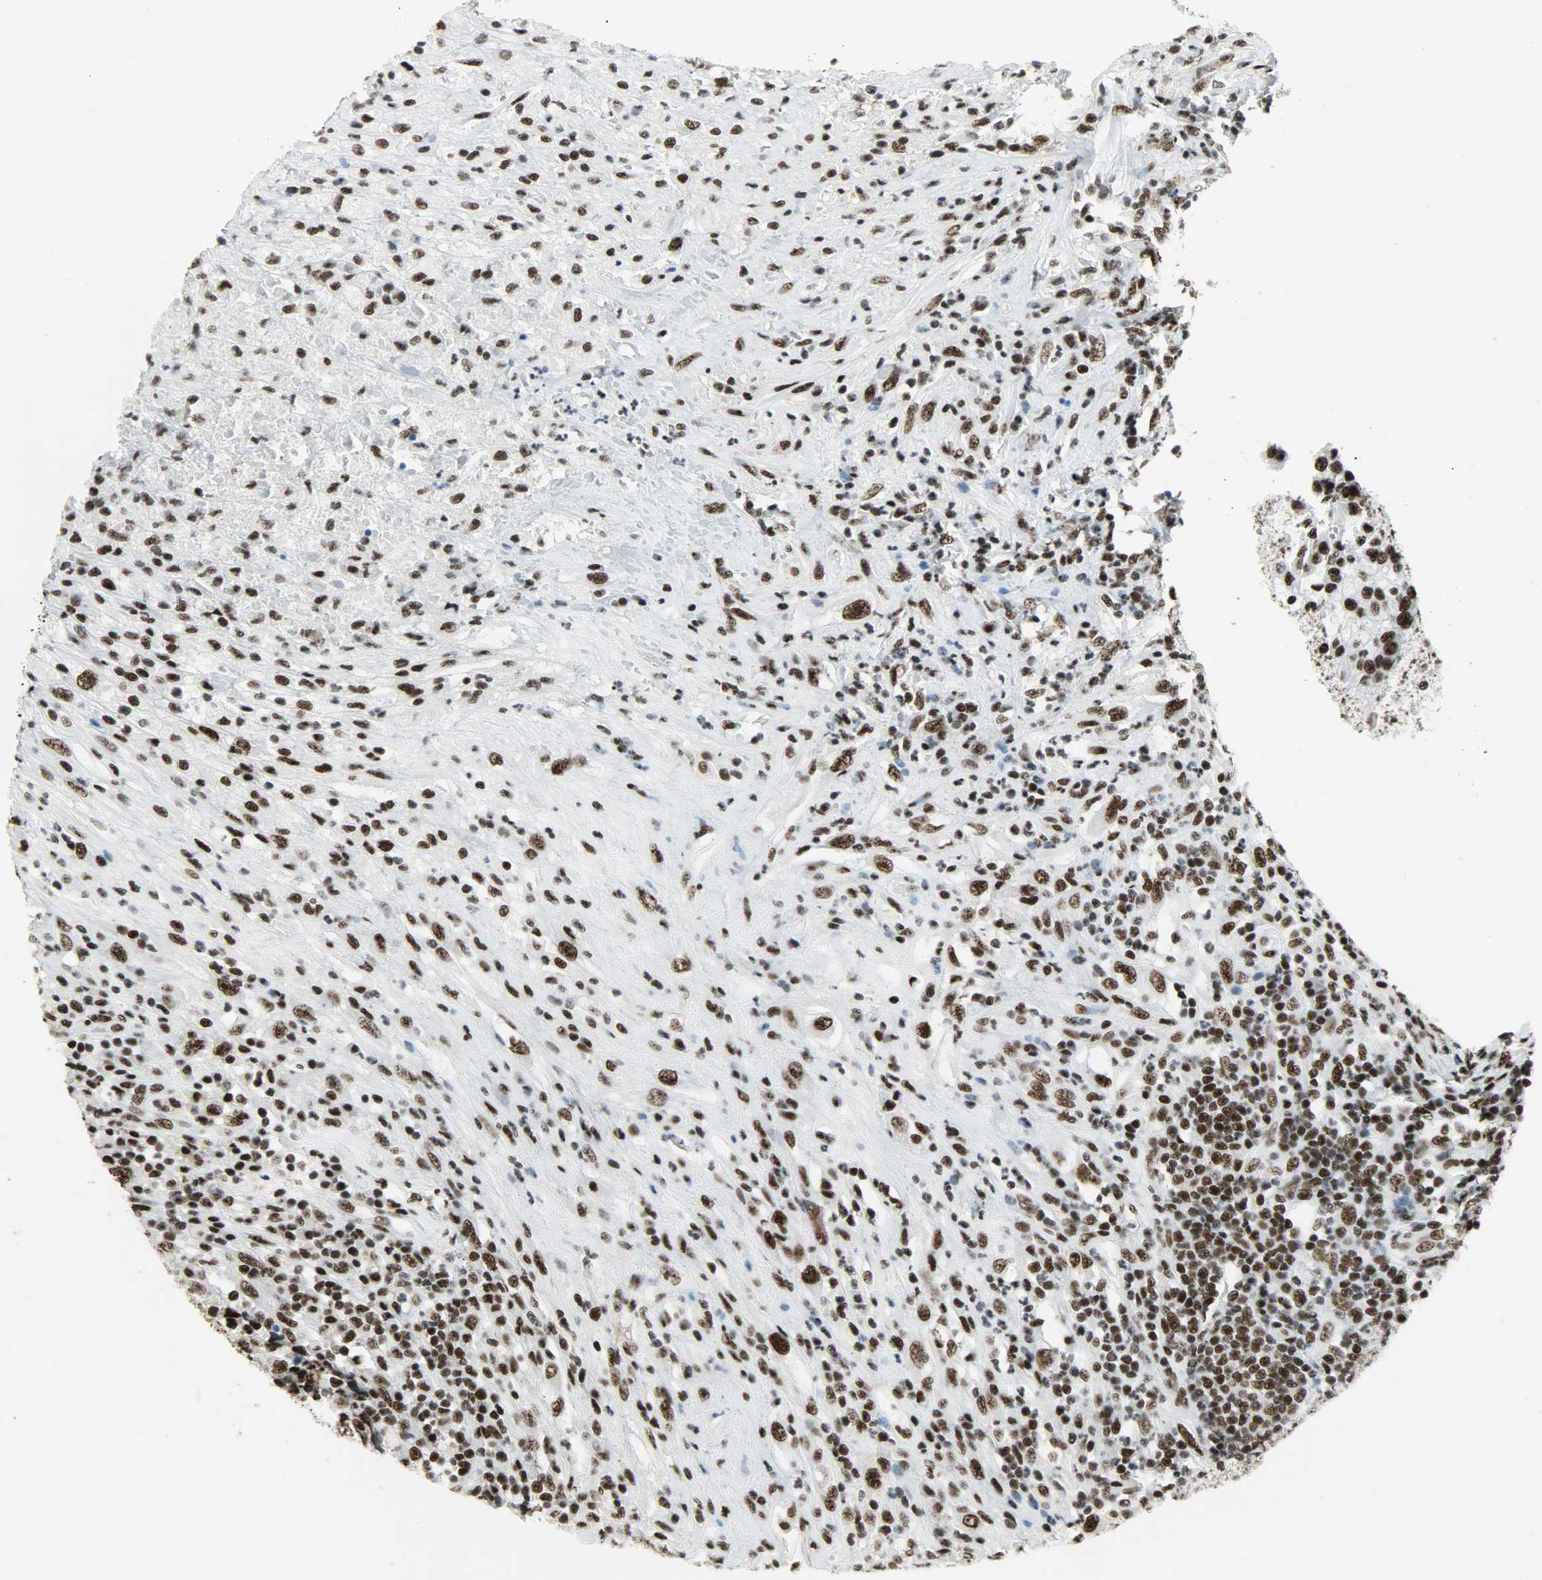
{"staining": {"intensity": "strong", "quantity": ">75%", "location": "nuclear"}, "tissue": "testis cancer", "cell_type": "Tumor cells", "image_type": "cancer", "snomed": [{"axis": "morphology", "description": "Necrosis, NOS"}, {"axis": "morphology", "description": "Carcinoma, Embryonal, NOS"}, {"axis": "topography", "description": "Testis"}], "caption": "IHC of human embryonal carcinoma (testis) demonstrates high levels of strong nuclear staining in about >75% of tumor cells.", "gene": "SNRPA", "patient": {"sex": "male", "age": 19}}